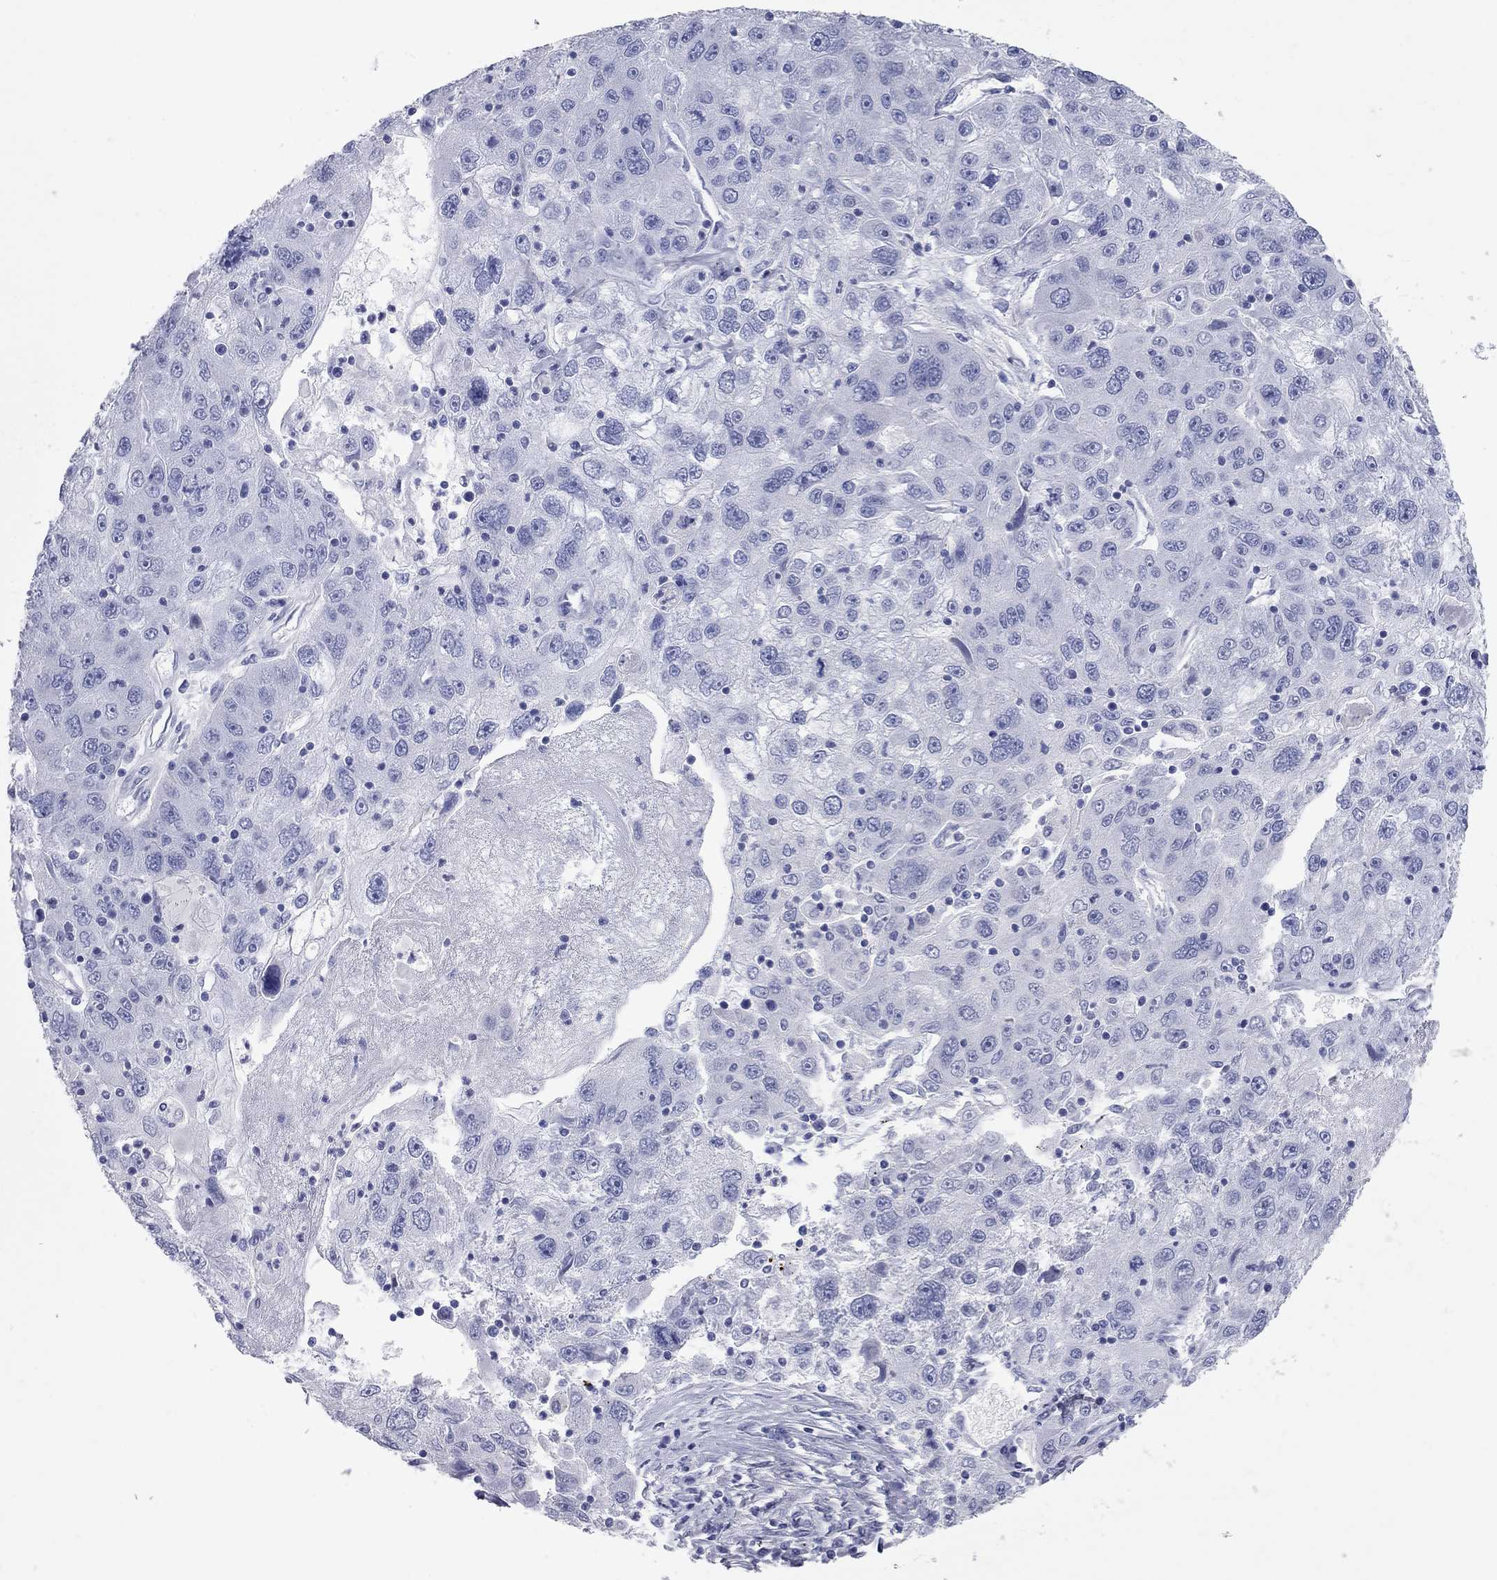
{"staining": {"intensity": "negative", "quantity": "none", "location": "none"}, "tissue": "stomach cancer", "cell_type": "Tumor cells", "image_type": "cancer", "snomed": [{"axis": "morphology", "description": "Adenocarcinoma, NOS"}, {"axis": "topography", "description": "Stomach"}], "caption": "Tumor cells show no significant protein staining in adenocarcinoma (stomach). (DAB IHC with hematoxylin counter stain).", "gene": "AOX1", "patient": {"sex": "male", "age": 56}}